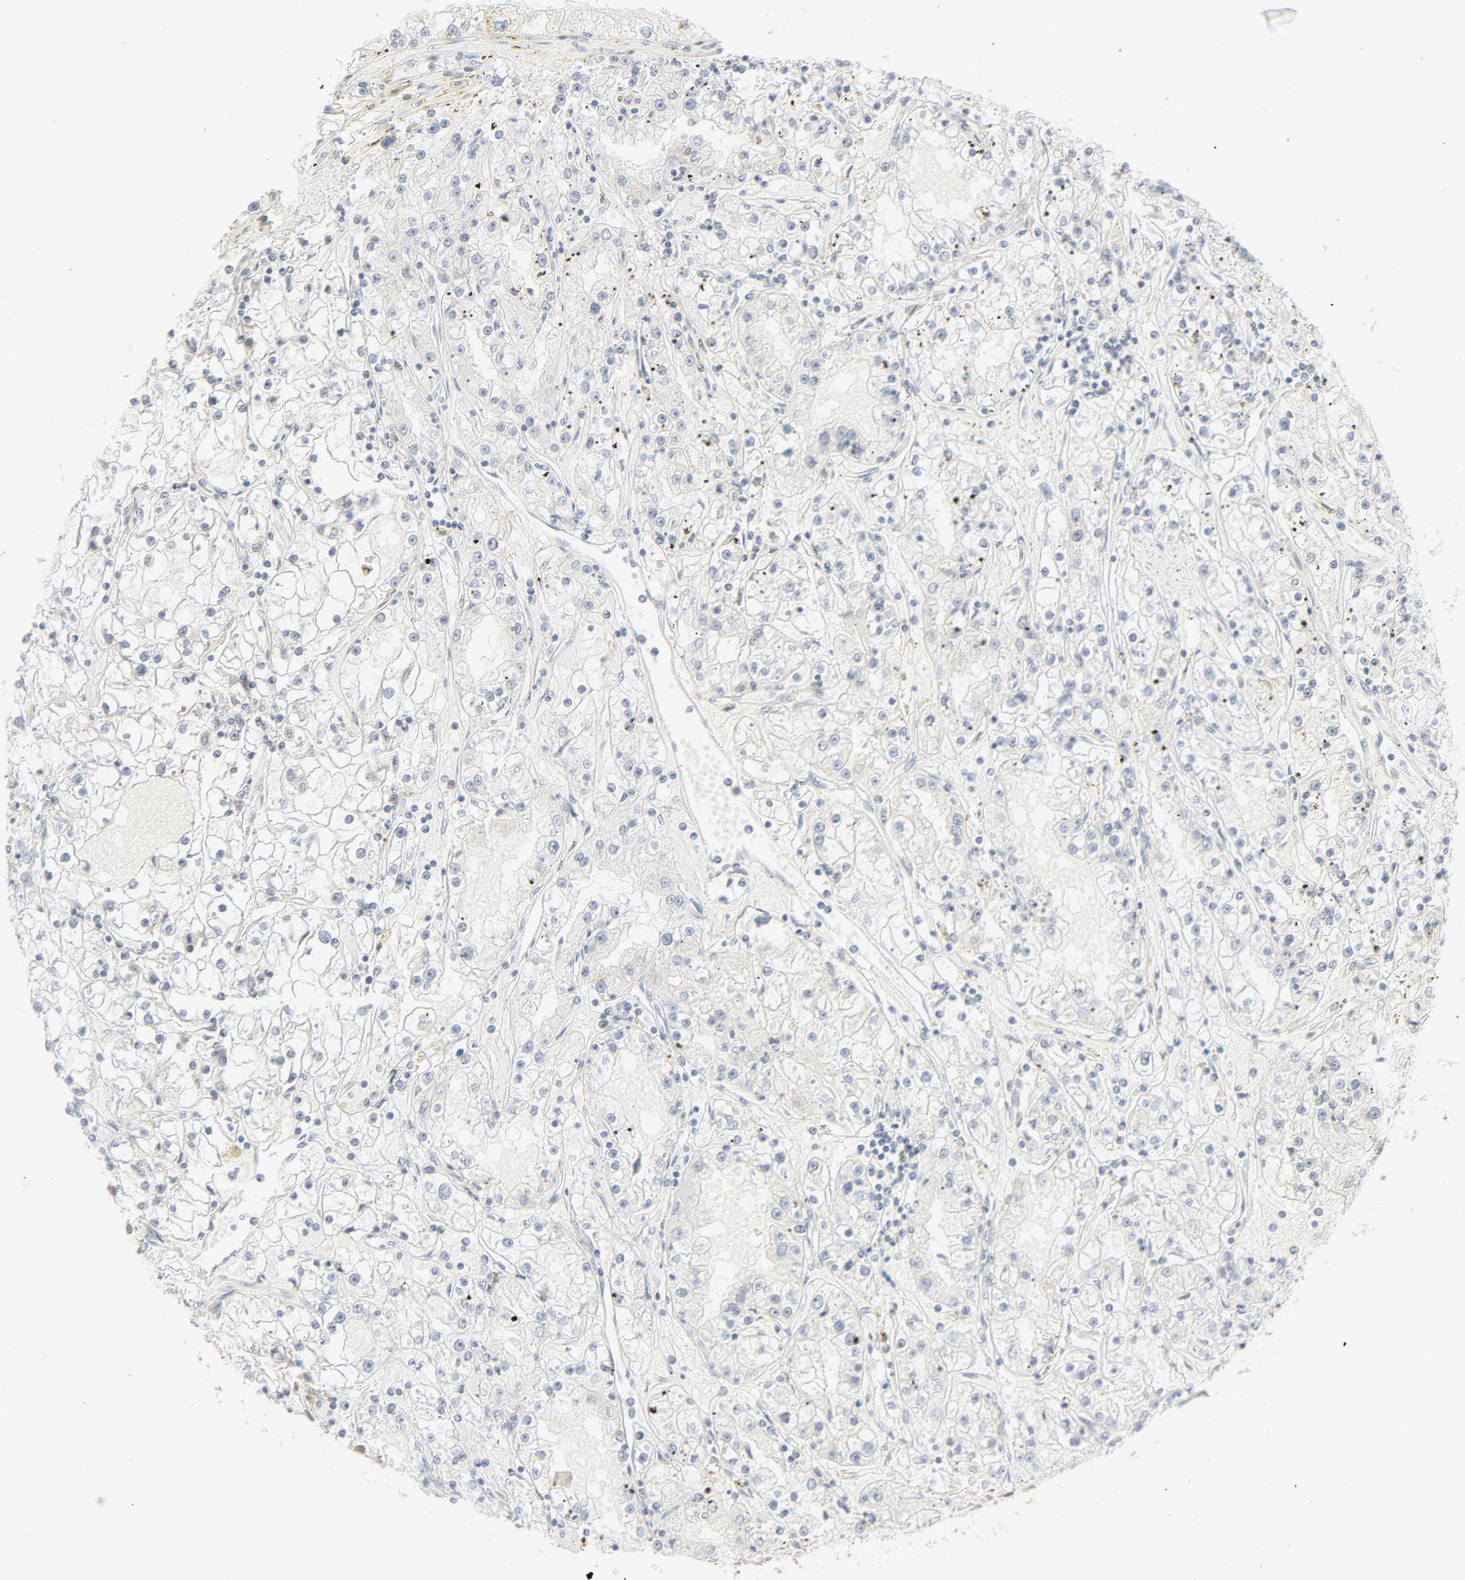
{"staining": {"intensity": "negative", "quantity": "none", "location": "none"}, "tissue": "renal cancer", "cell_type": "Tumor cells", "image_type": "cancer", "snomed": [{"axis": "morphology", "description": "Adenocarcinoma, NOS"}, {"axis": "topography", "description": "Kidney"}], "caption": "High magnification brightfield microscopy of renal cancer (adenocarcinoma) stained with DAB (brown) and counterstained with hematoxylin (blue): tumor cells show no significant positivity.", "gene": "MAD1L1", "patient": {"sex": "male", "age": 56}}